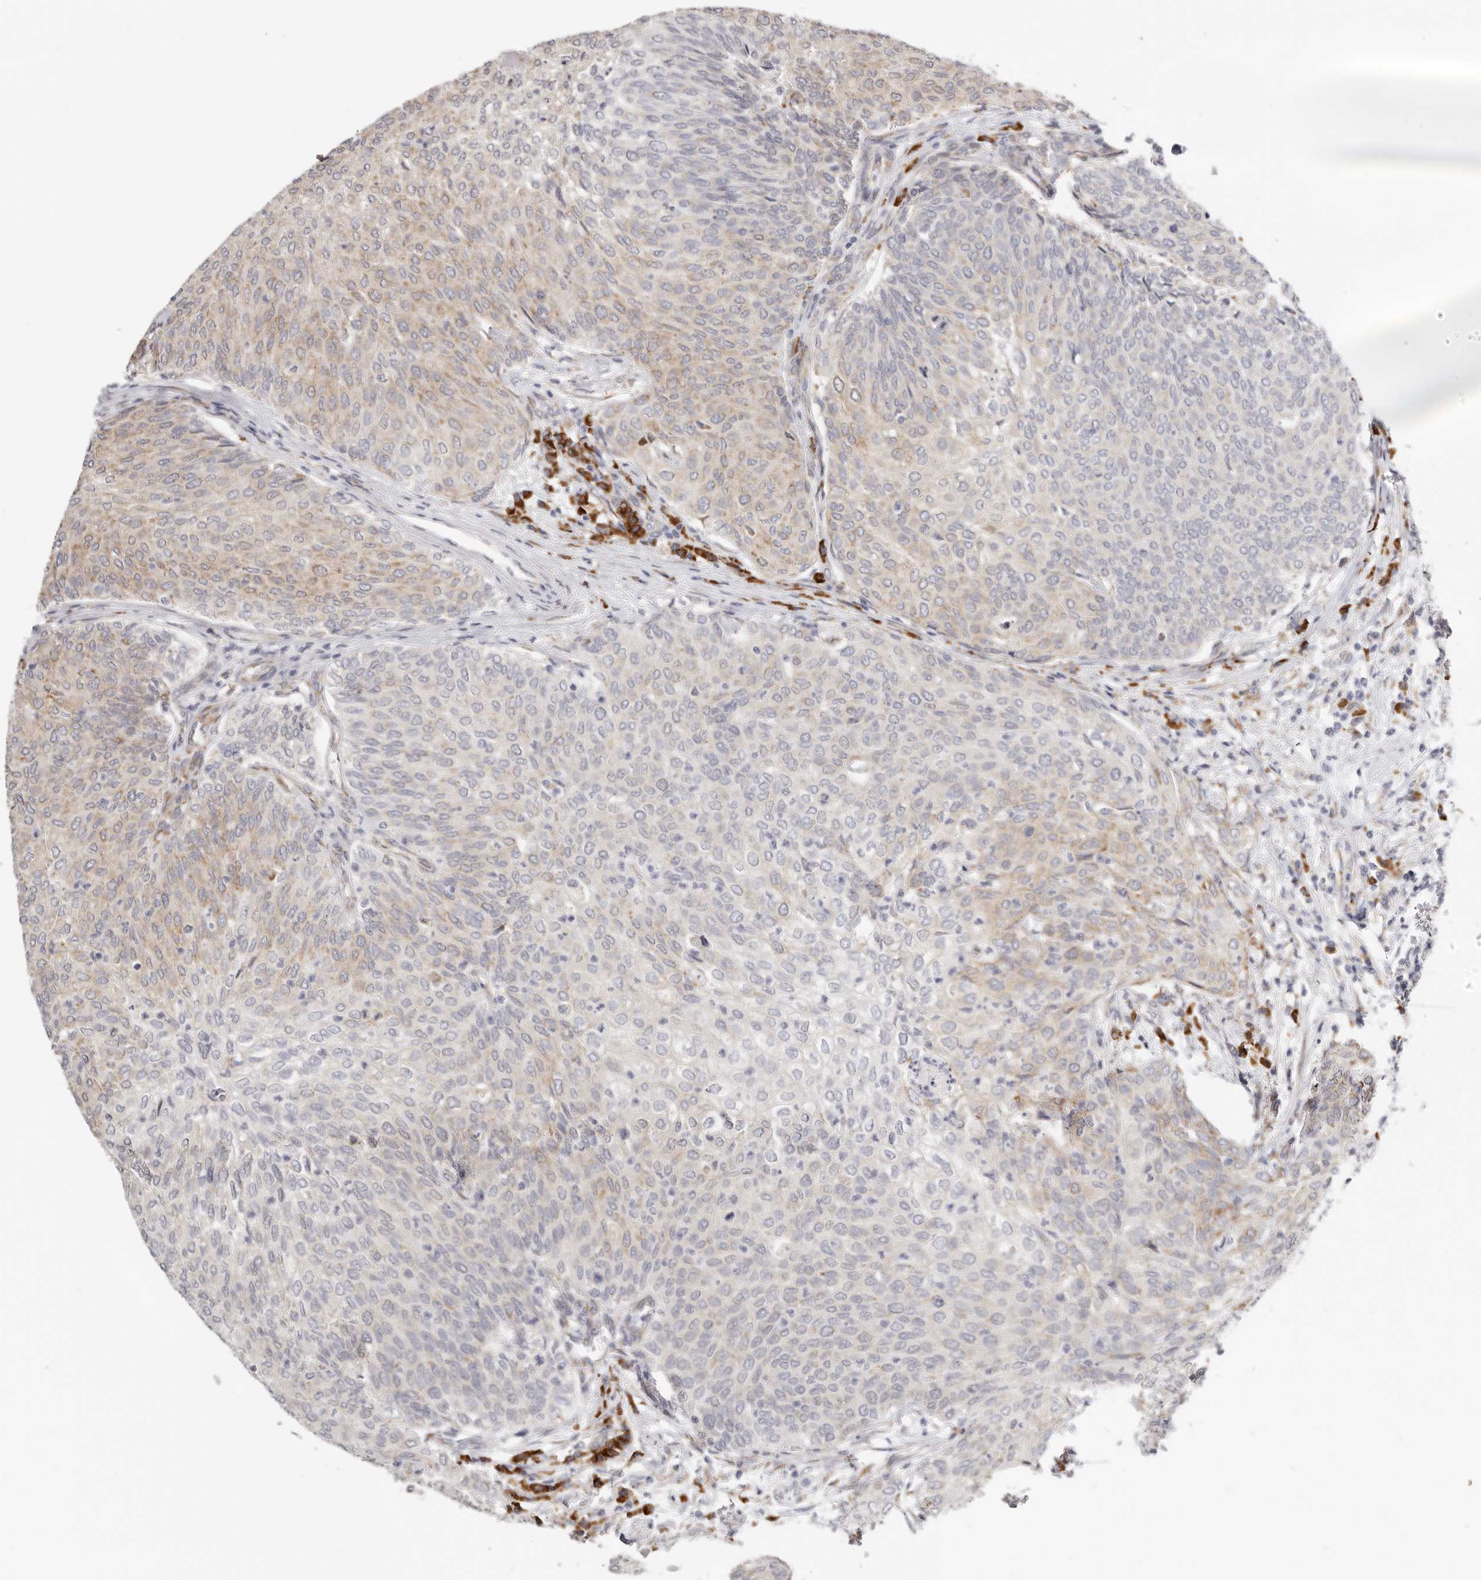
{"staining": {"intensity": "weak", "quantity": "25%-75%", "location": "cytoplasmic/membranous"}, "tissue": "urothelial cancer", "cell_type": "Tumor cells", "image_type": "cancer", "snomed": [{"axis": "morphology", "description": "Urothelial carcinoma, Low grade"}, {"axis": "topography", "description": "Urinary bladder"}], "caption": "Weak cytoplasmic/membranous staining for a protein is appreciated in about 25%-75% of tumor cells of low-grade urothelial carcinoma using immunohistochemistry (IHC).", "gene": "IL32", "patient": {"sex": "female", "age": 79}}